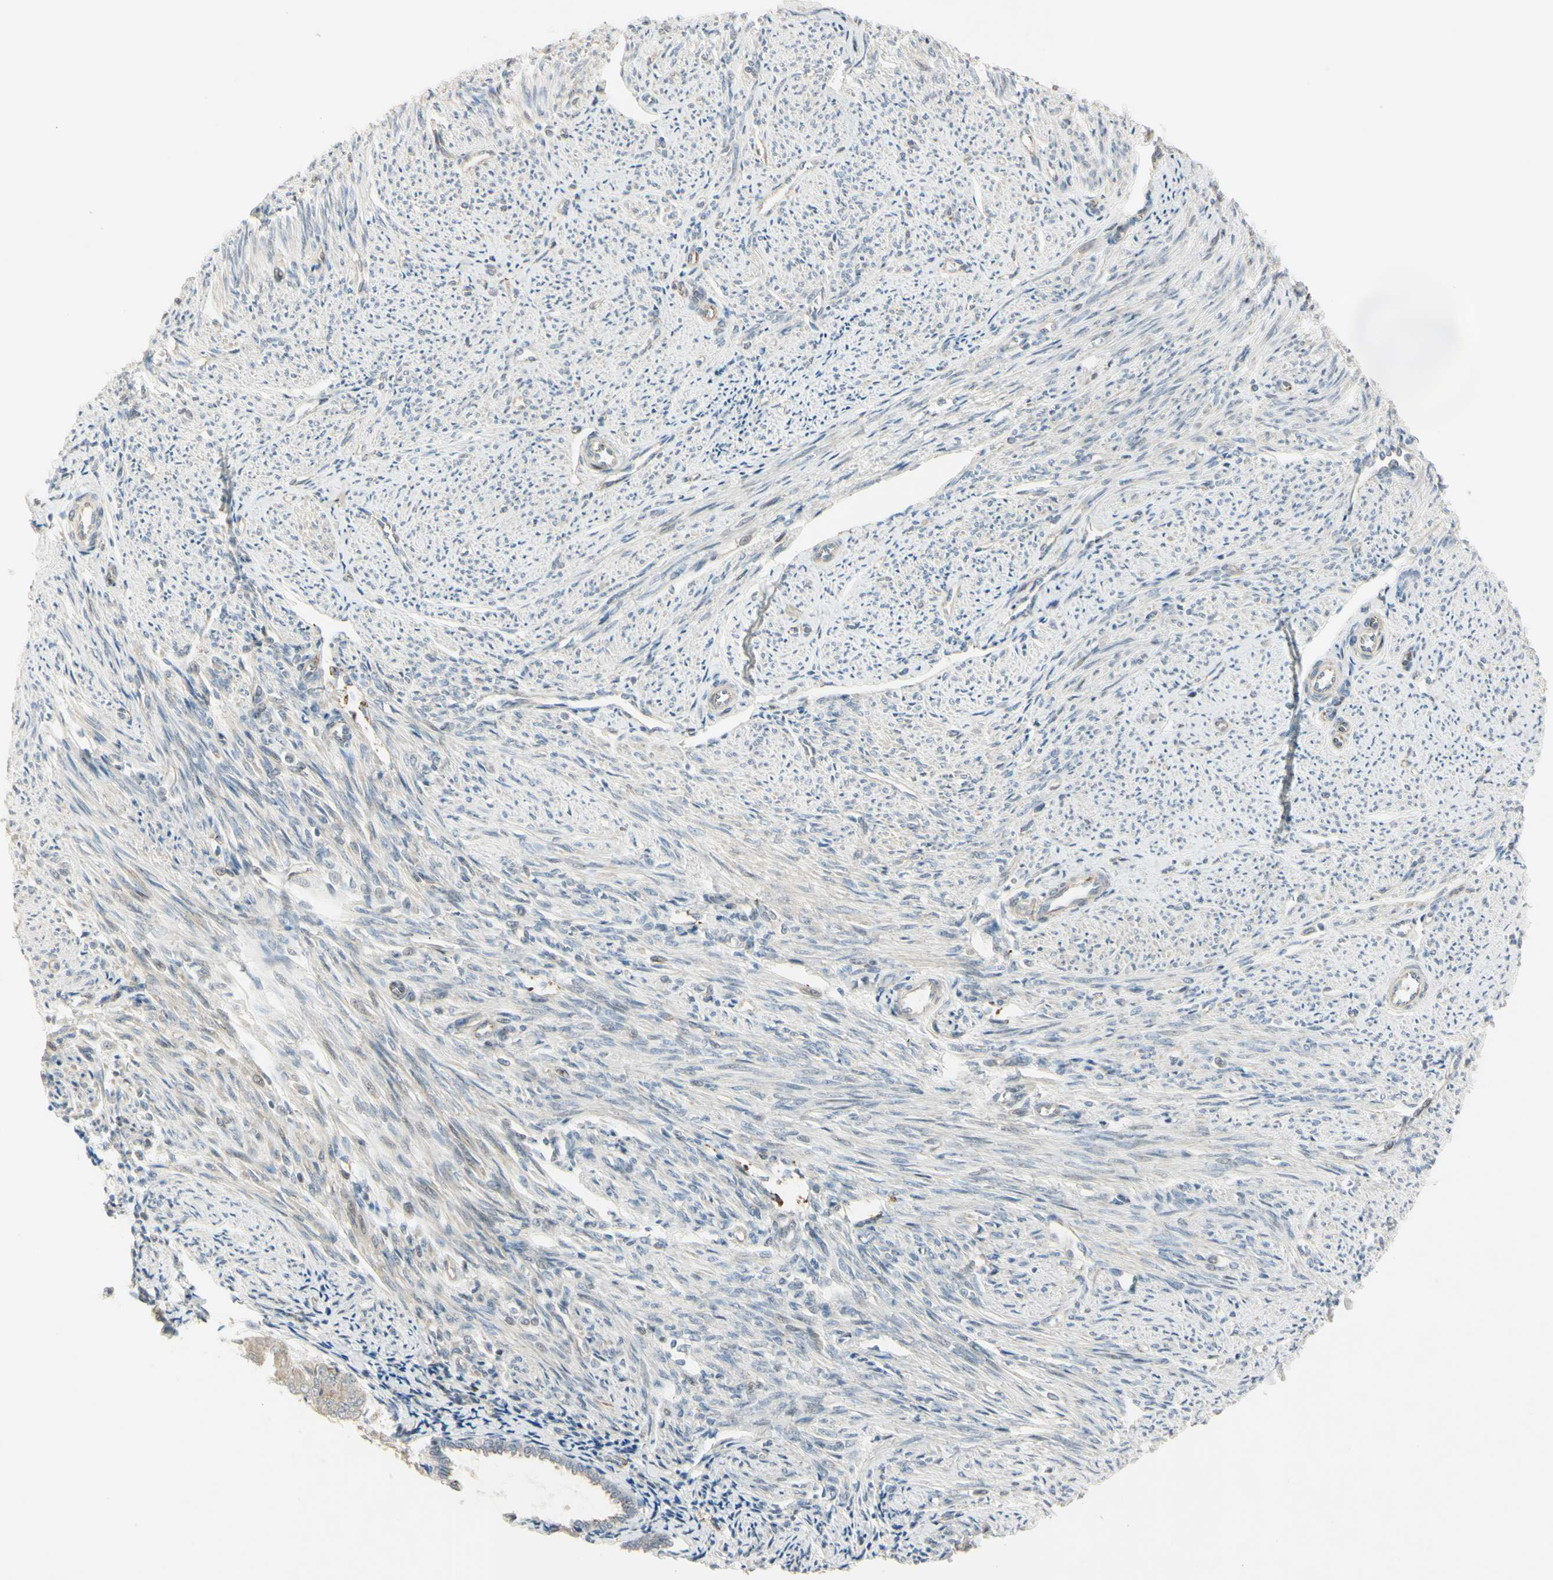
{"staining": {"intensity": "weak", "quantity": "<25%", "location": "cytoplasmic/membranous"}, "tissue": "smooth muscle", "cell_type": "Smooth muscle cells", "image_type": "normal", "snomed": [{"axis": "morphology", "description": "Normal tissue, NOS"}, {"axis": "topography", "description": "Smooth muscle"}], "caption": "Photomicrograph shows no significant protein positivity in smooth muscle cells of unremarkable smooth muscle. (Brightfield microscopy of DAB immunohistochemistry (IHC) at high magnification).", "gene": "NDFIP1", "patient": {"sex": "female", "age": 65}}